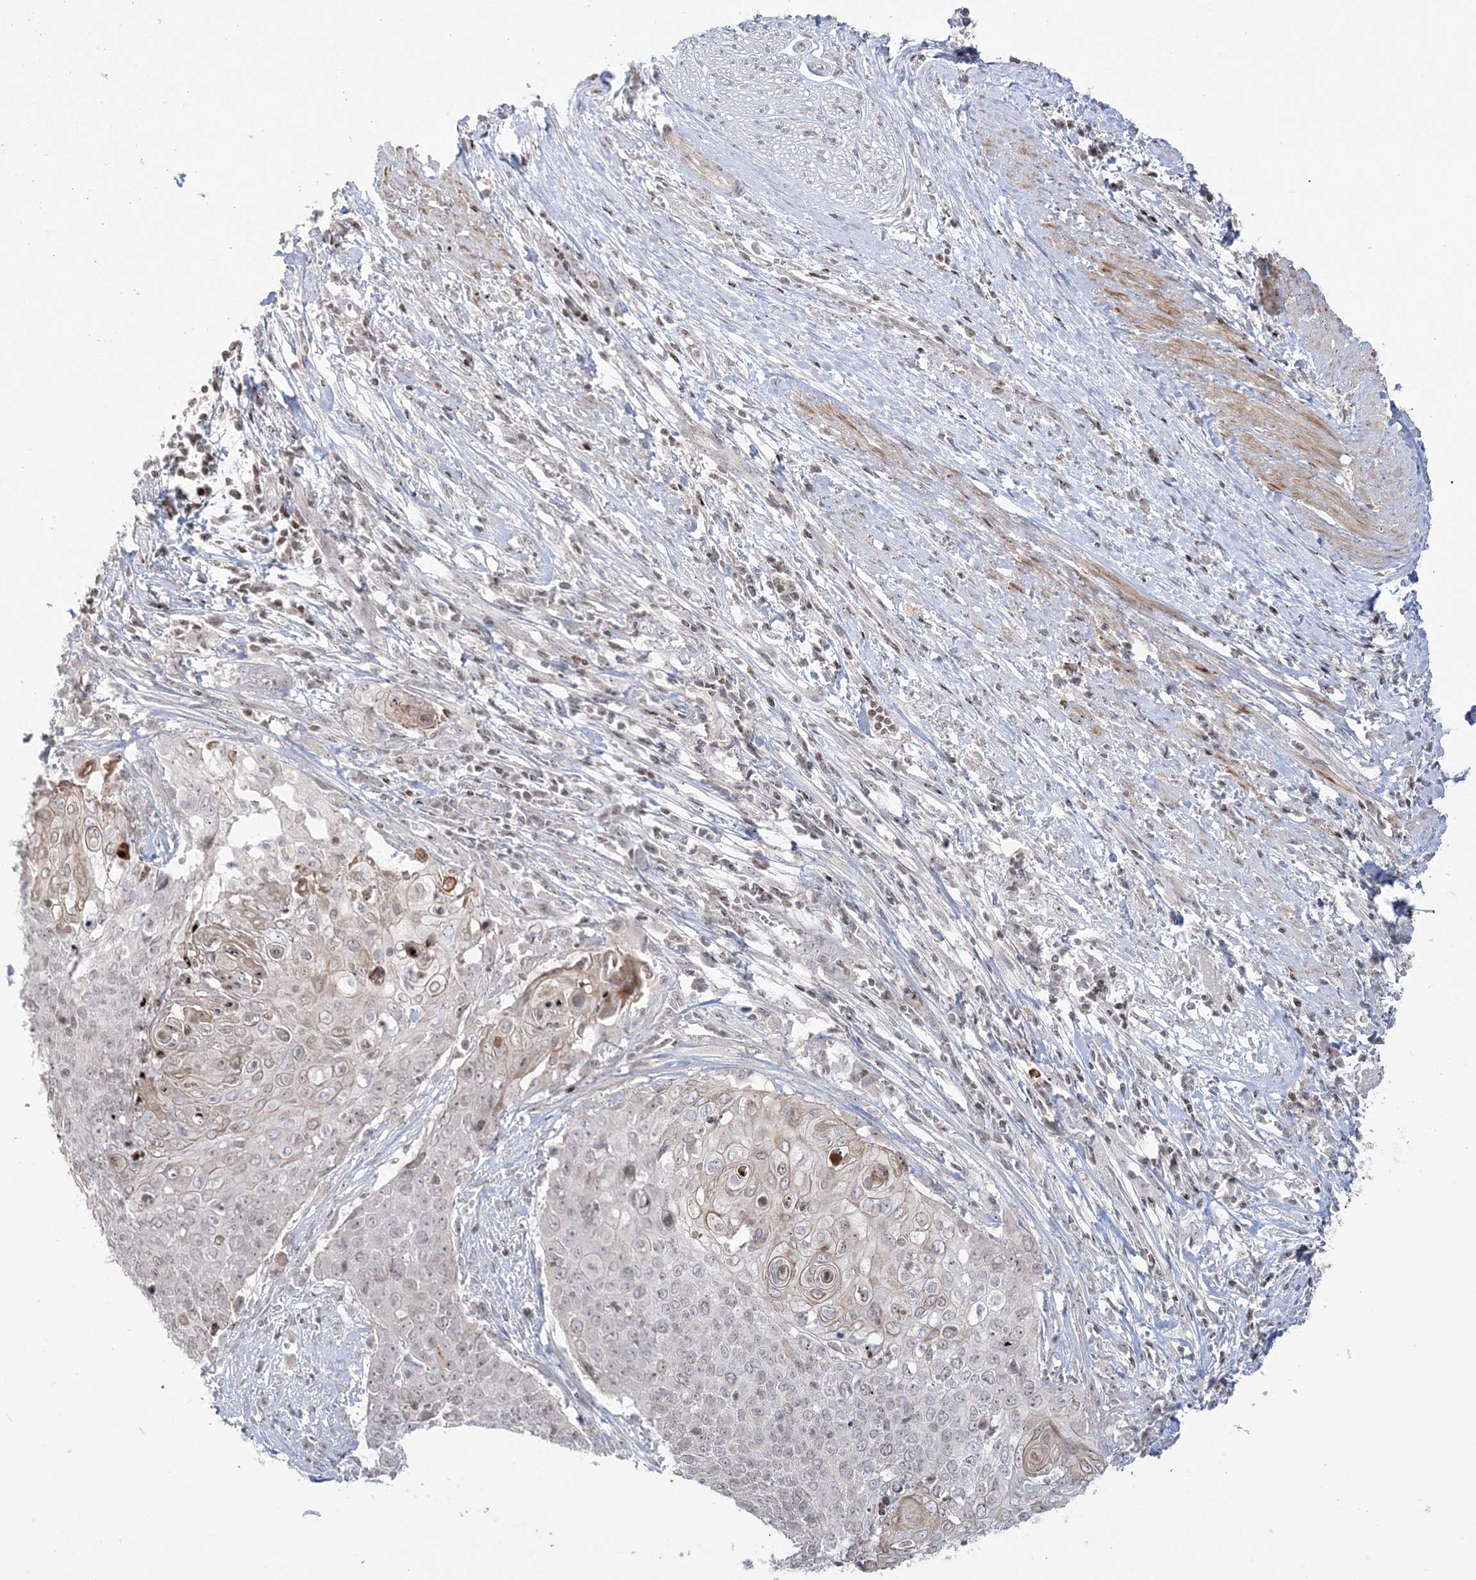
{"staining": {"intensity": "weak", "quantity": "<25%", "location": "cytoplasmic/membranous,nuclear"}, "tissue": "cervical cancer", "cell_type": "Tumor cells", "image_type": "cancer", "snomed": [{"axis": "morphology", "description": "Squamous cell carcinoma, NOS"}, {"axis": "topography", "description": "Cervix"}], "caption": "Immunohistochemistry (IHC) photomicrograph of cervical cancer (squamous cell carcinoma) stained for a protein (brown), which reveals no expression in tumor cells.", "gene": "SH3BP4", "patient": {"sex": "female", "age": 39}}